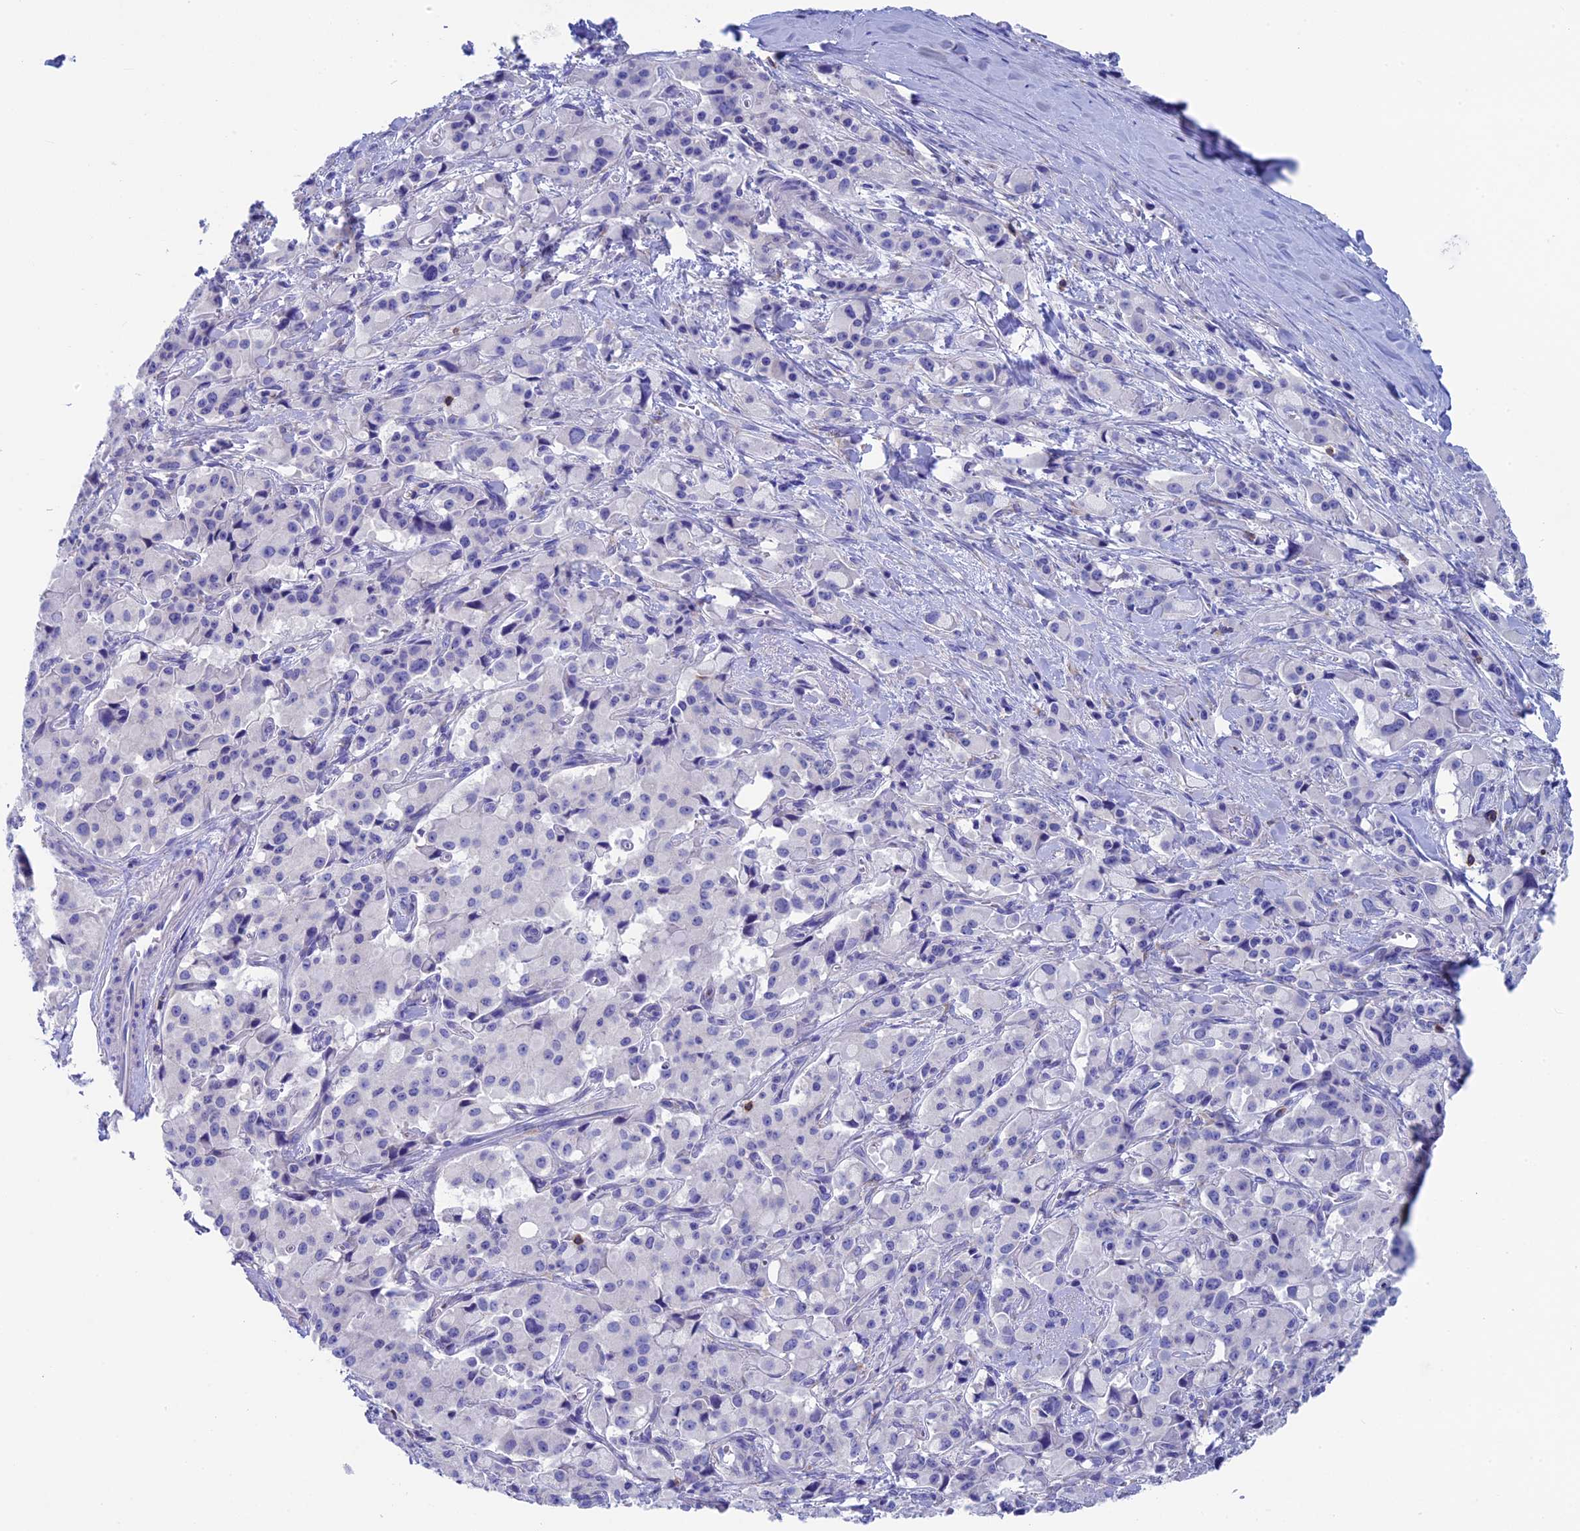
{"staining": {"intensity": "negative", "quantity": "none", "location": "none"}, "tissue": "pancreatic cancer", "cell_type": "Tumor cells", "image_type": "cancer", "snomed": [{"axis": "morphology", "description": "Adenocarcinoma, NOS"}, {"axis": "topography", "description": "Pancreas"}], "caption": "There is no significant expression in tumor cells of pancreatic adenocarcinoma.", "gene": "SEPTIN1", "patient": {"sex": "male", "age": 65}}